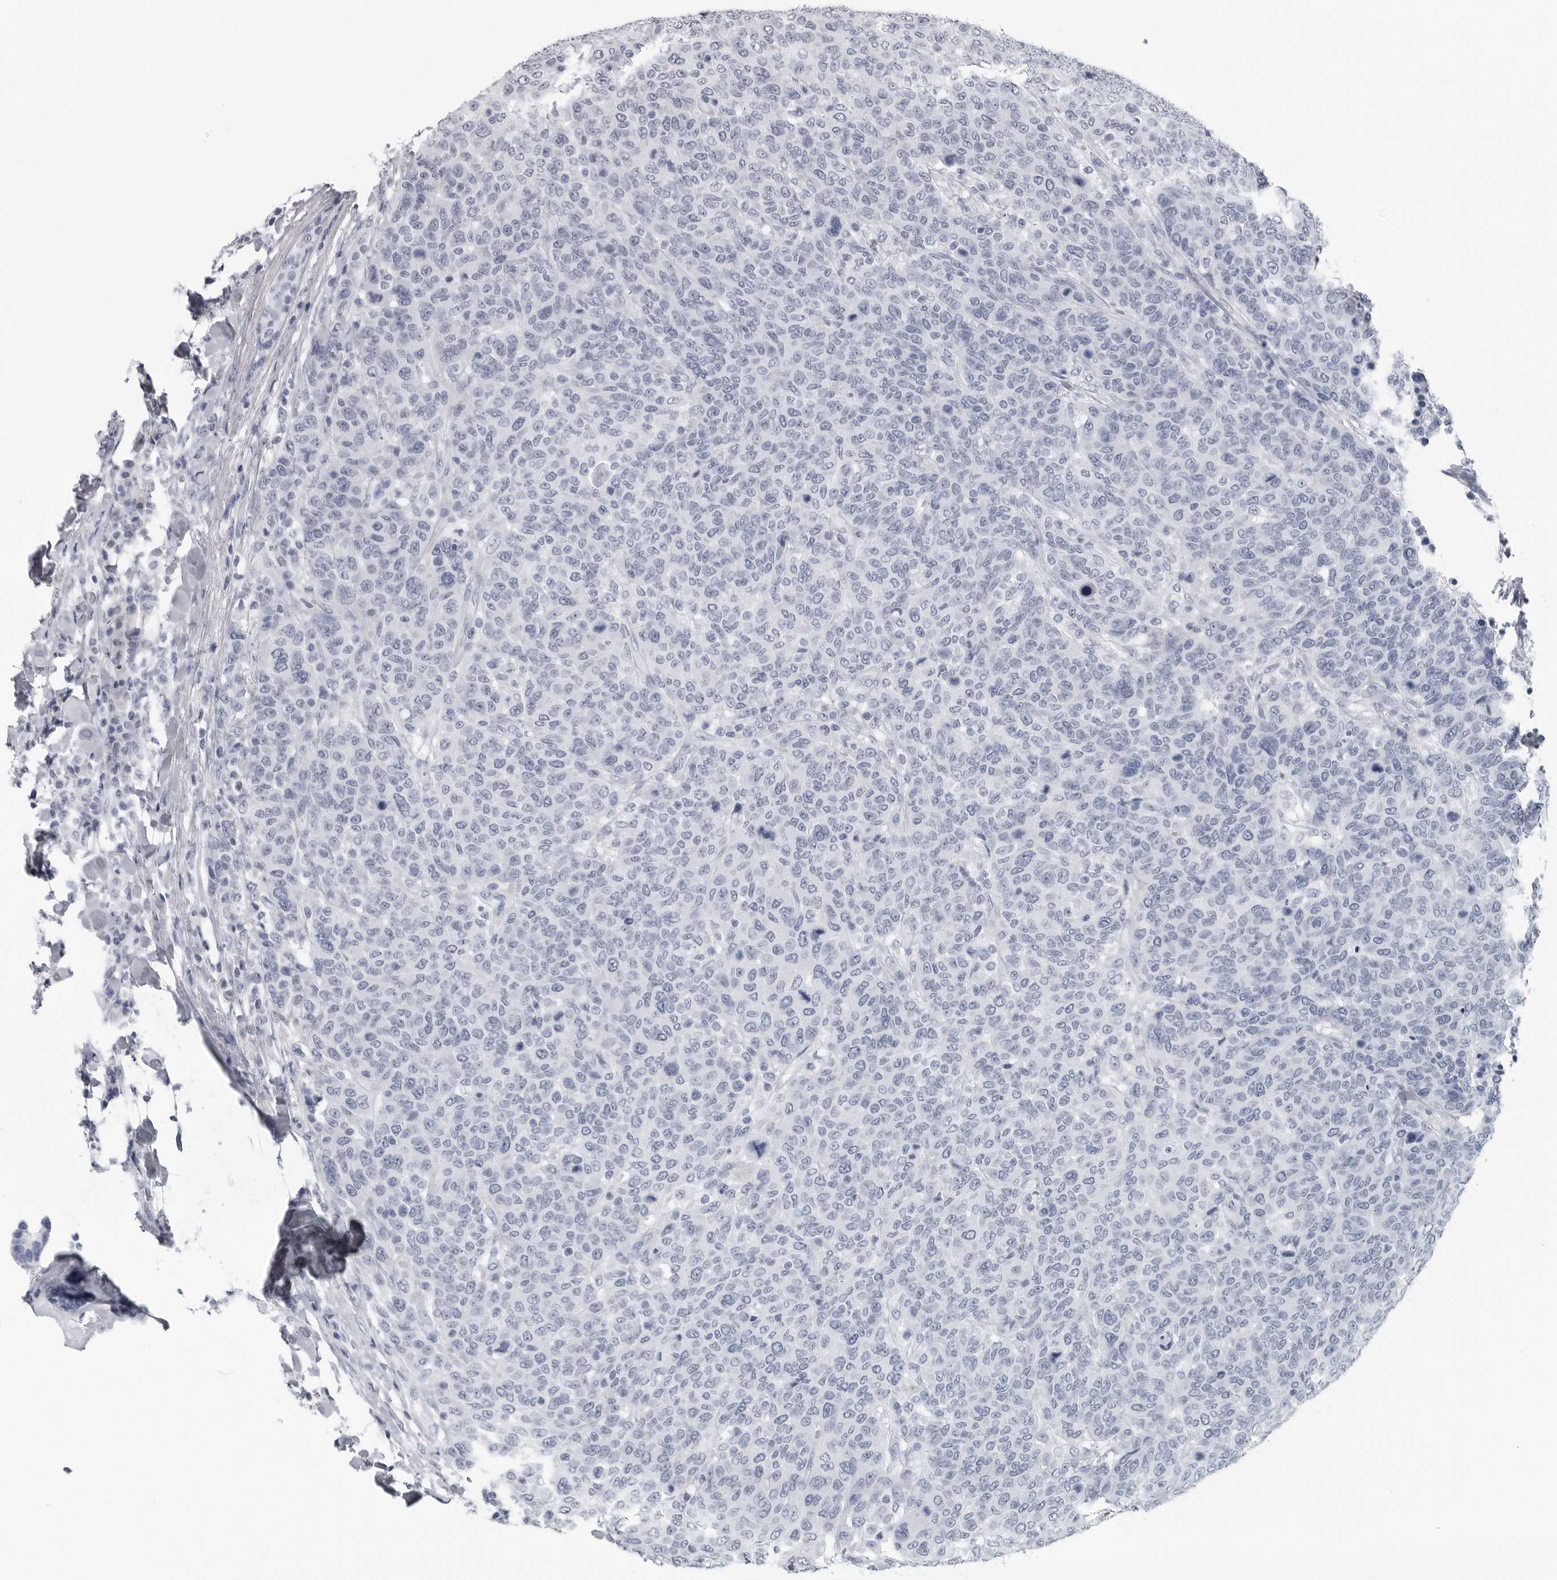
{"staining": {"intensity": "negative", "quantity": "none", "location": "none"}, "tissue": "breast cancer", "cell_type": "Tumor cells", "image_type": "cancer", "snomed": [{"axis": "morphology", "description": "Duct carcinoma"}, {"axis": "topography", "description": "Breast"}], "caption": "The image exhibits no significant expression in tumor cells of breast cancer (intraductal carcinoma).", "gene": "AMPD1", "patient": {"sex": "female", "age": 37}}